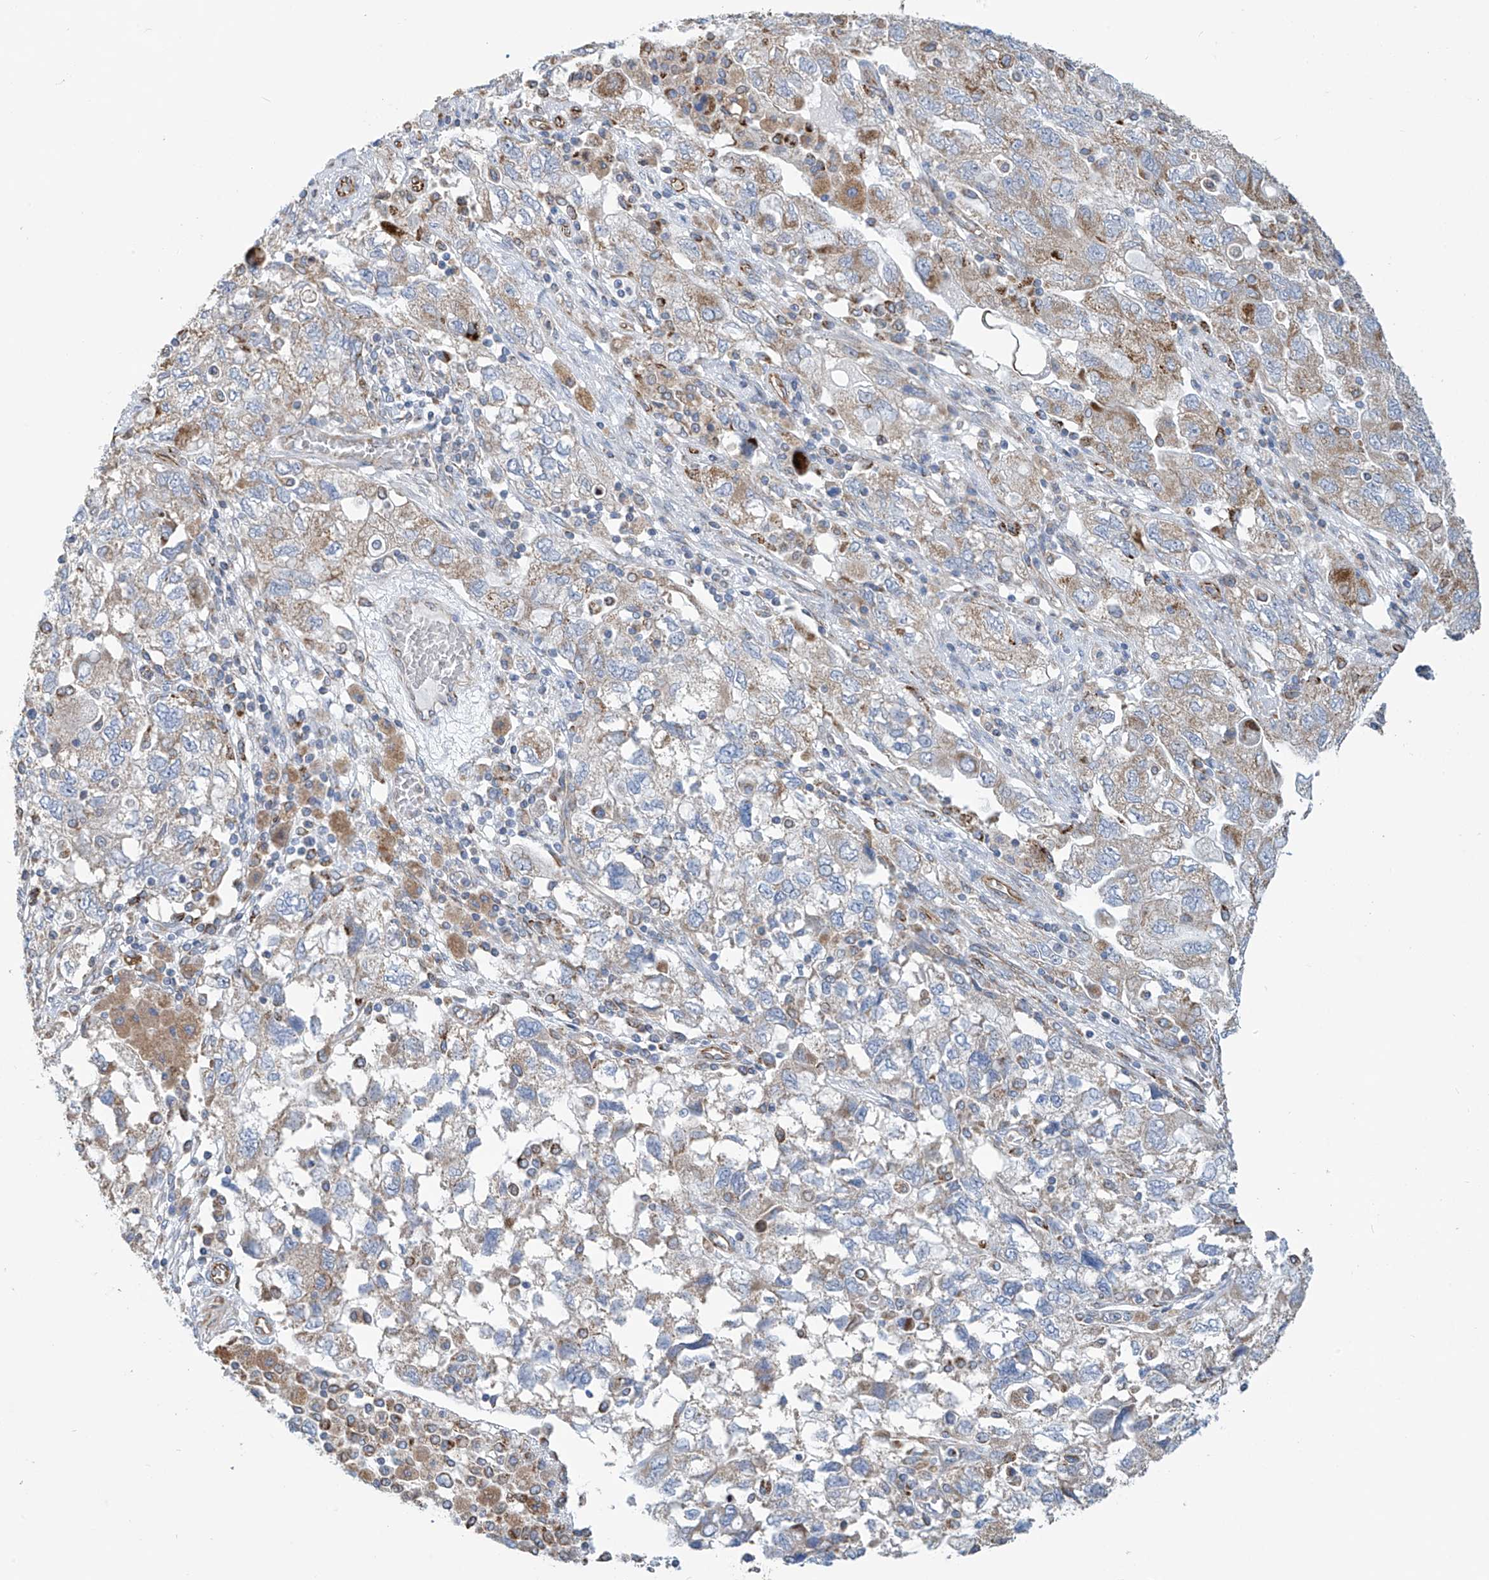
{"staining": {"intensity": "weak", "quantity": "25%-75%", "location": "cytoplasmic/membranous"}, "tissue": "ovarian cancer", "cell_type": "Tumor cells", "image_type": "cancer", "snomed": [{"axis": "morphology", "description": "Carcinoma, NOS"}, {"axis": "morphology", "description": "Cystadenocarcinoma, serous, NOS"}, {"axis": "topography", "description": "Ovary"}], "caption": "A brown stain highlights weak cytoplasmic/membranous positivity of a protein in ovarian cancer tumor cells. (Stains: DAB in brown, nuclei in blue, Microscopy: brightfield microscopy at high magnification).", "gene": "EIF5B", "patient": {"sex": "female", "age": 69}}